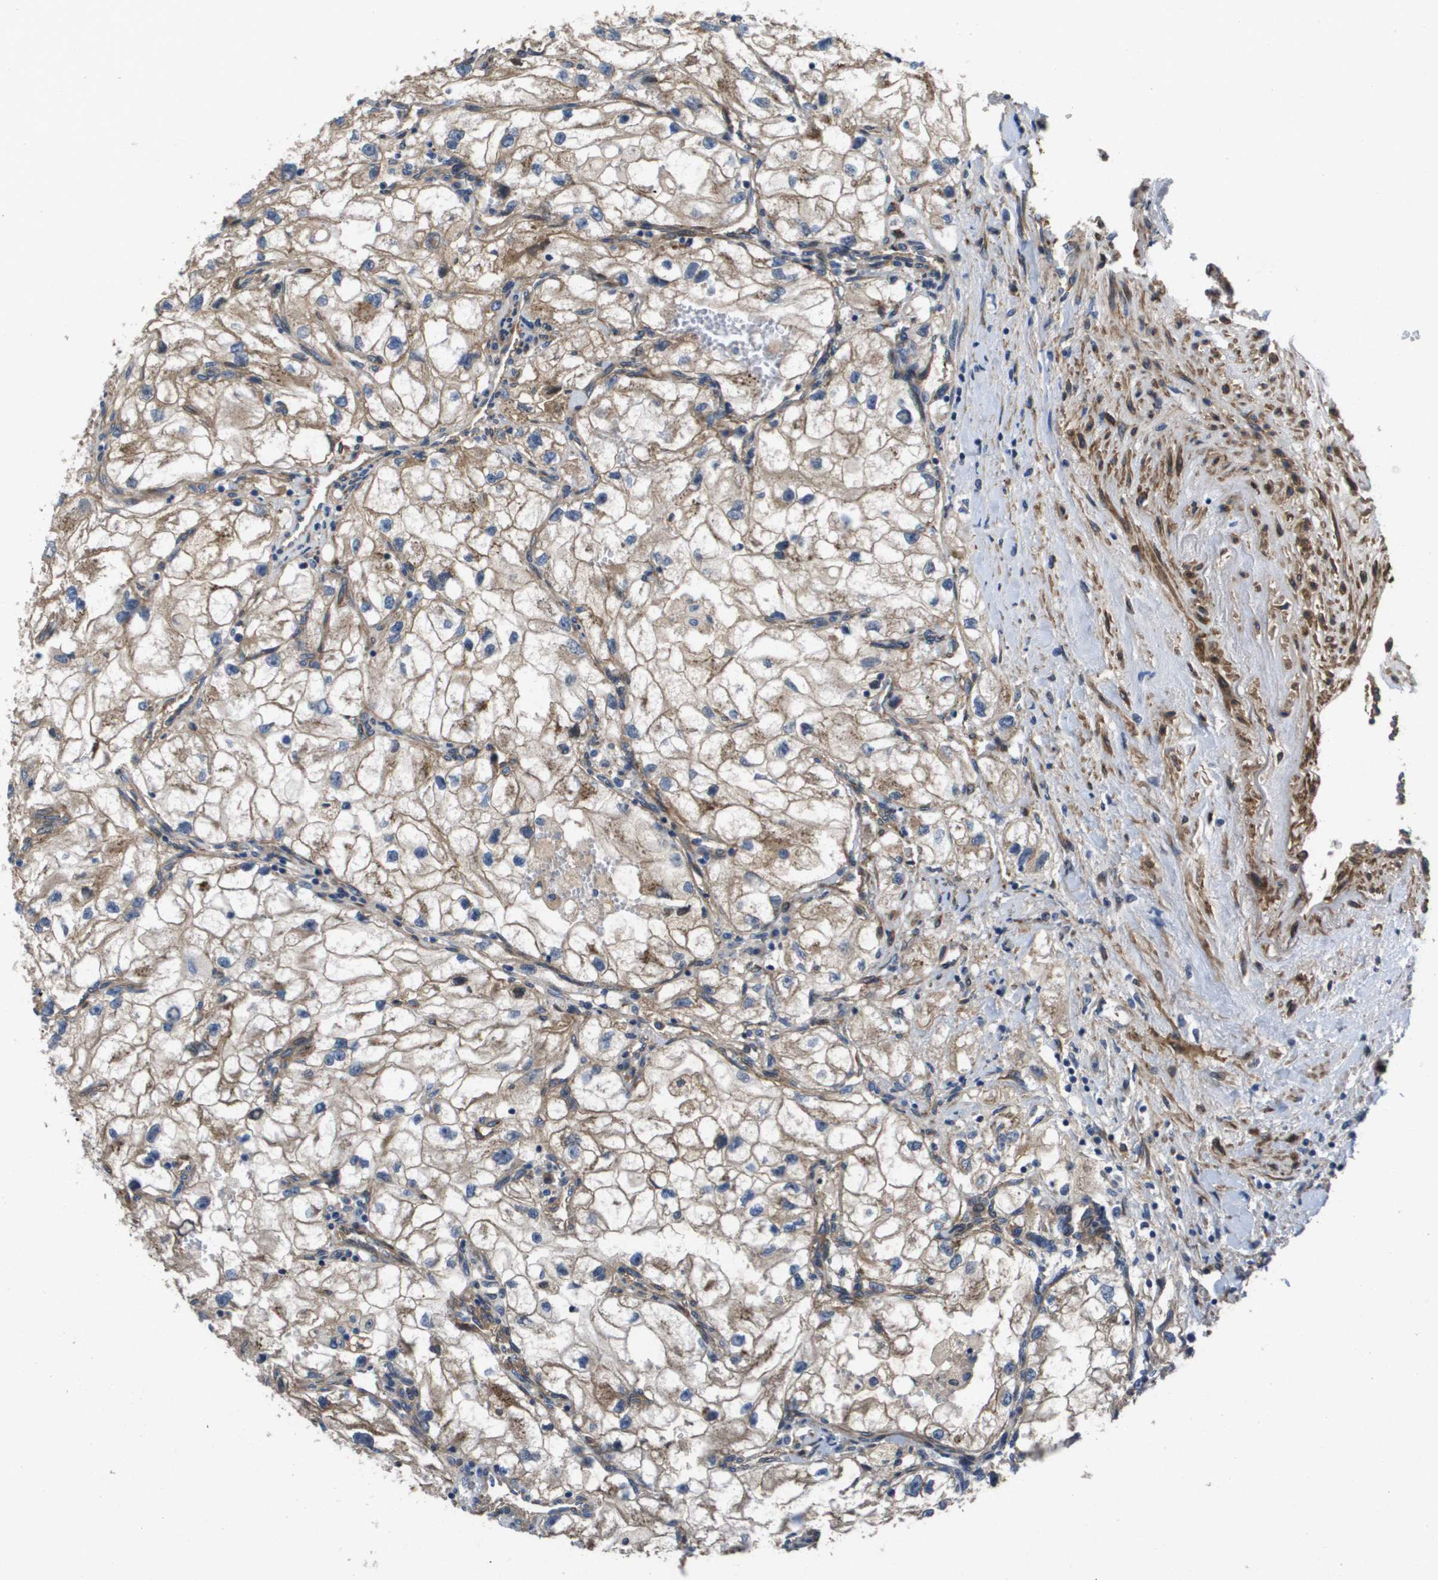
{"staining": {"intensity": "moderate", "quantity": ">75%", "location": "cytoplasmic/membranous"}, "tissue": "renal cancer", "cell_type": "Tumor cells", "image_type": "cancer", "snomed": [{"axis": "morphology", "description": "Adenocarcinoma, NOS"}, {"axis": "topography", "description": "Kidney"}], "caption": "Protein analysis of adenocarcinoma (renal) tissue exhibits moderate cytoplasmic/membranous expression in approximately >75% of tumor cells. Nuclei are stained in blue.", "gene": "ENTPD2", "patient": {"sex": "female", "age": 70}}